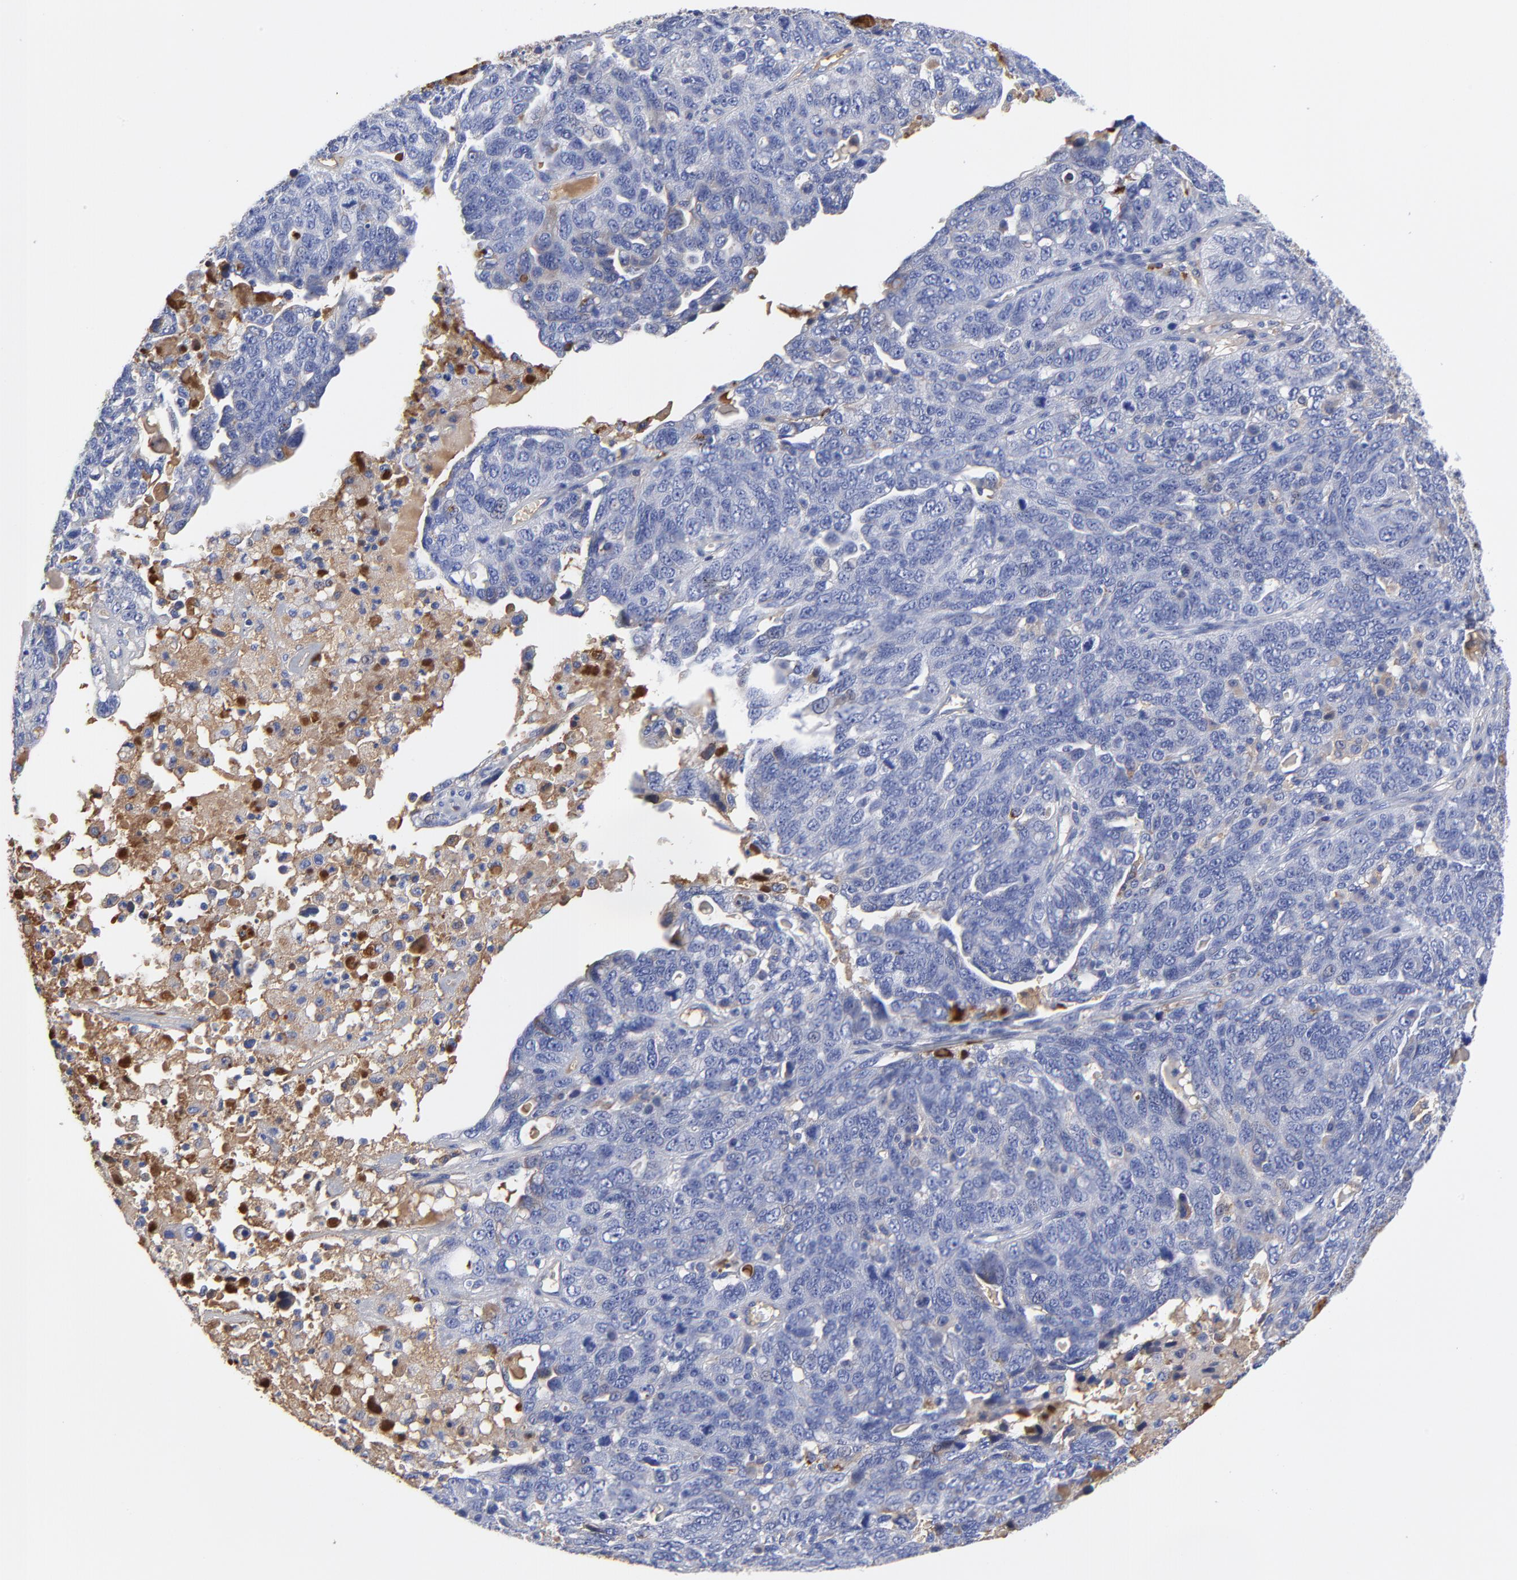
{"staining": {"intensity": "weak", "quantity": "<25%", "location": "cytoplasmic/membranous"}, "tissue": "ovarian cancer", "cell_type": "Tumor cells", "image_type": "cancer", "snomed": [{"axis": "morphology", "description": "Cystadenocarcinoma, serous, NOS"}, {"axis": "topography", "description": "Ovary"}], "caption": "Ovarian cancer (serous cystadenocarcinoma) was stained to show a protein in brown. There is no significant staining in tumor cells.", "gene": "IGLV3-10", "patient": {"sex": "female", "age": 71}}